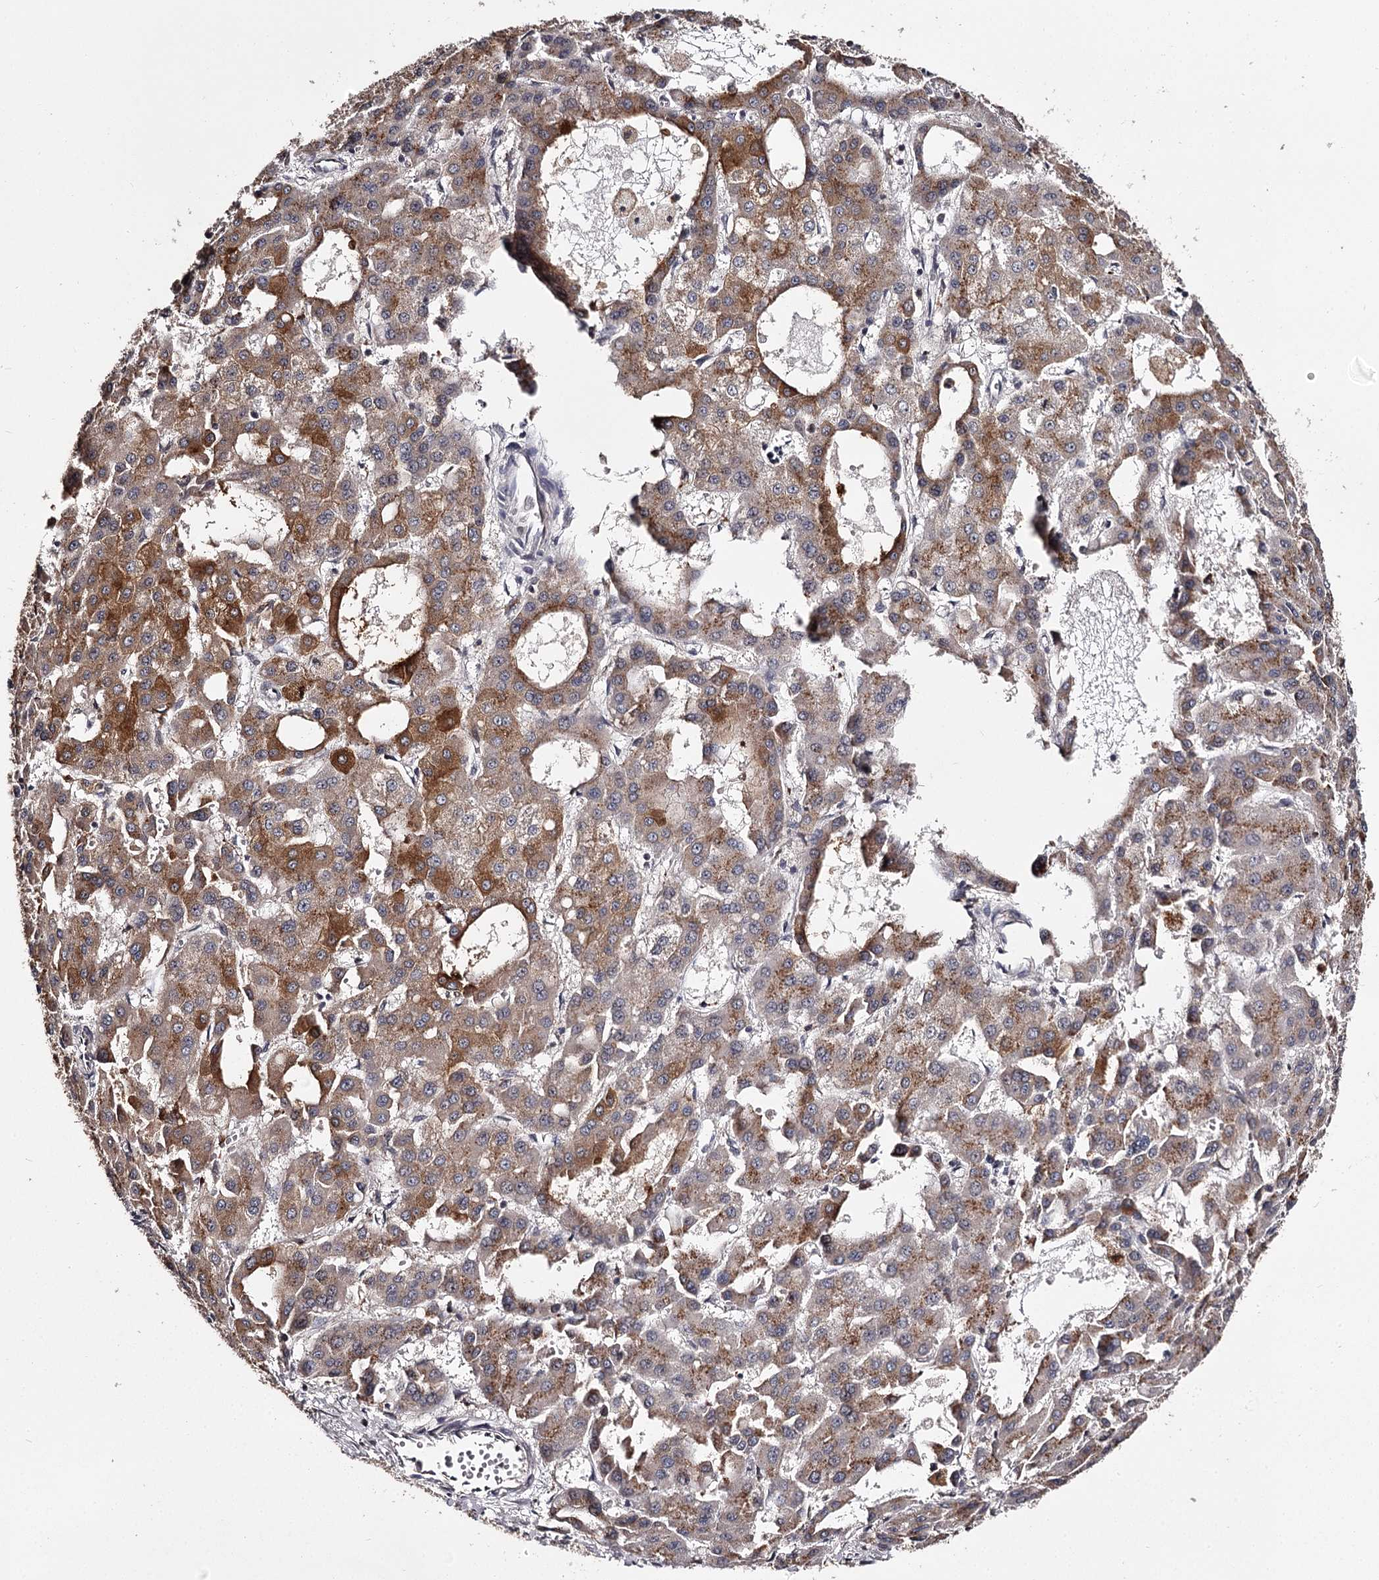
{"staining": {"intensity": "moderate", "quantity": "25%-75%", "location": "cytoplasmic/membranous"}, "tissue": "liver cancer", "cell_type": "Tumor cells", "image_type": "cancer", "snomed": [{"axis": "morphology", "description": "Carcinoma, Hepatocellular, NOS"}, {"axis": "topography", "description": "Liver"}], "caption": "This is a histology image of immunohistochemistry staining of liver cancer (hepatocellular carcinoma), which shows moderate positivity in the cytoplasmic/membranous of tumor cells.", "gene": "SLC32A1", "patient": {"sex": "male", "age": 47}}